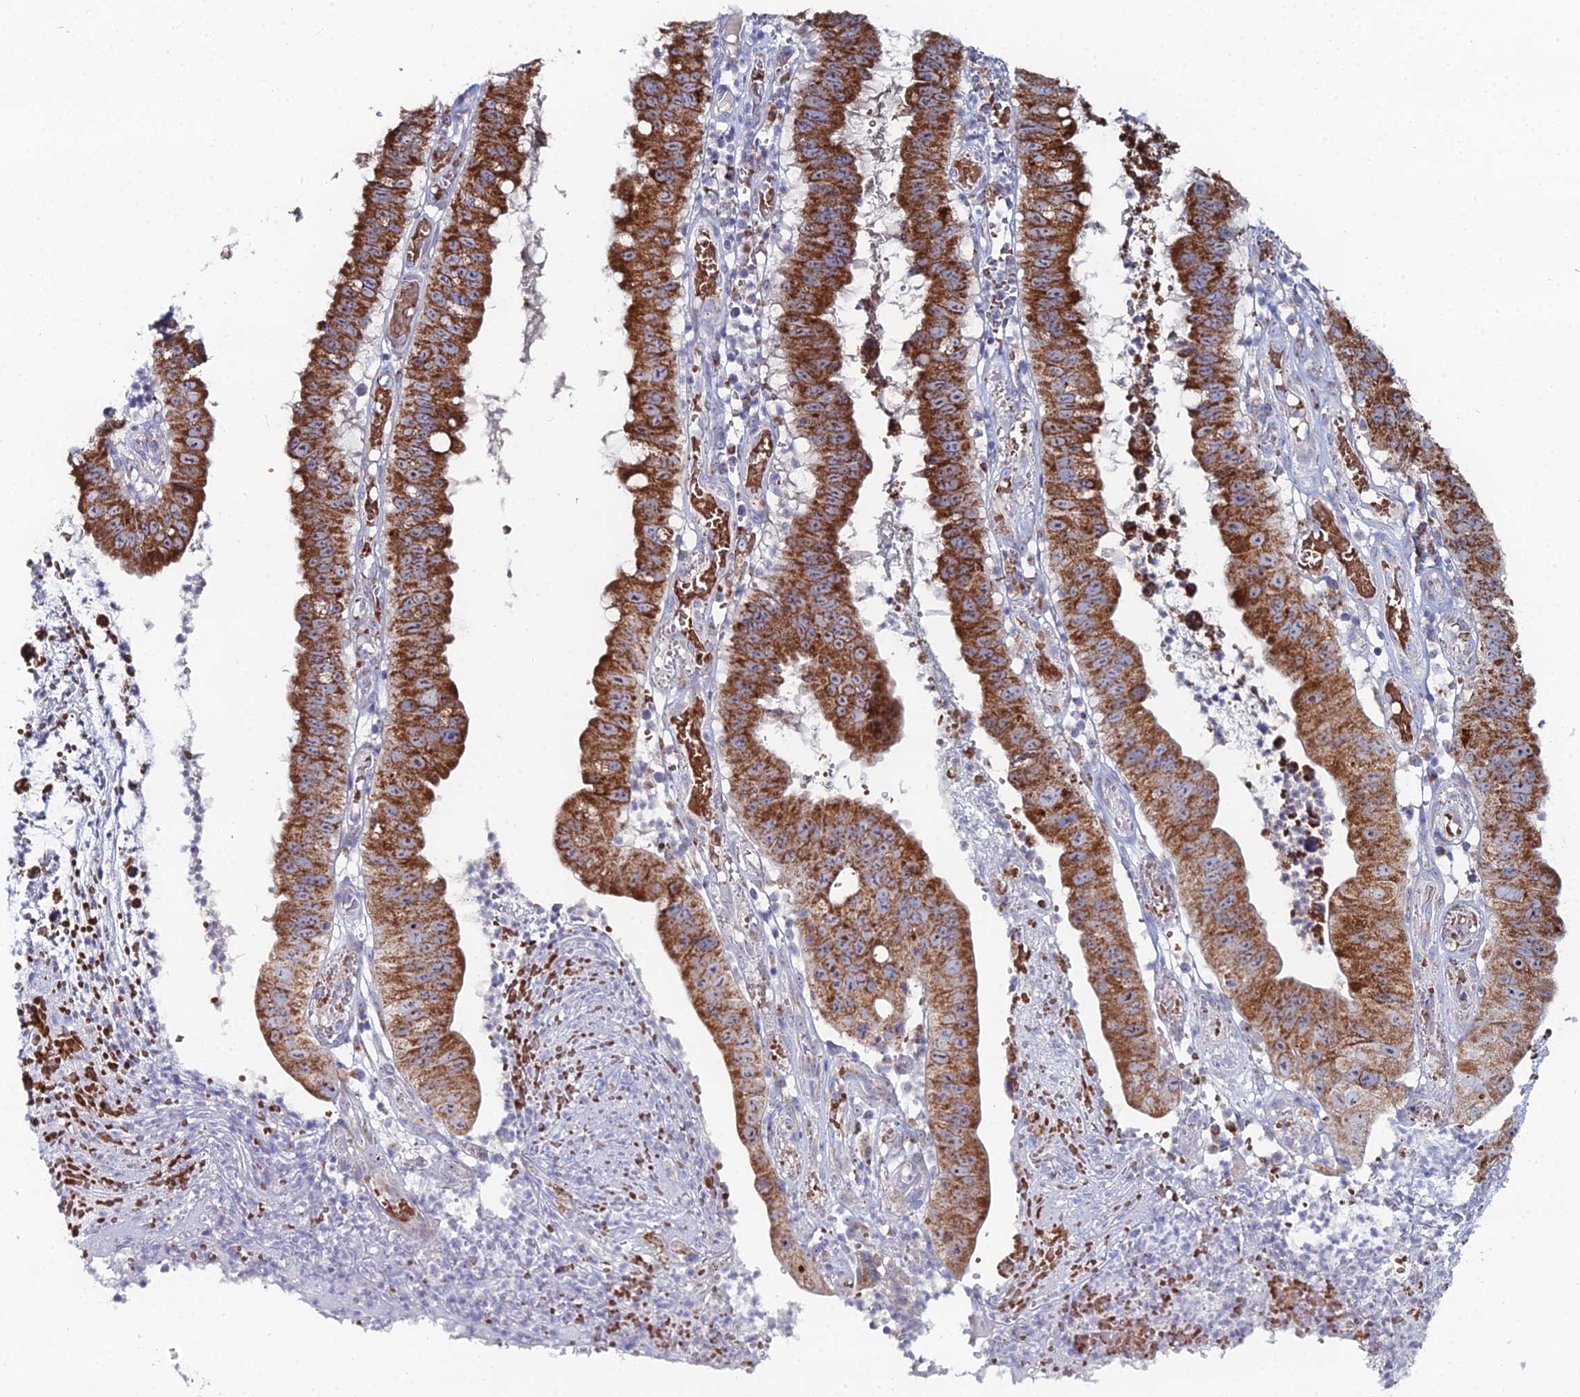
{"staining": {"intensity": "strong", "quantity": ">75%", "location": "cytoplasmic/membranous"}, "tissue": "stomach cancer", "cell_type": "Tumor cells", "image_type": "cancer", "snomed": [{"axis": "morphology", "description": "Adenocarcinoma, NOS"}, {"axis": "topography", "description": "Stomach"}], "caption": "This is an image of IHC staining of stomach cancer, which shows strong positivity in the cytoplasmic/membranous of tumor cells.", "gene": "MPC1", "patient": {"sex": "male", "age": 59}}